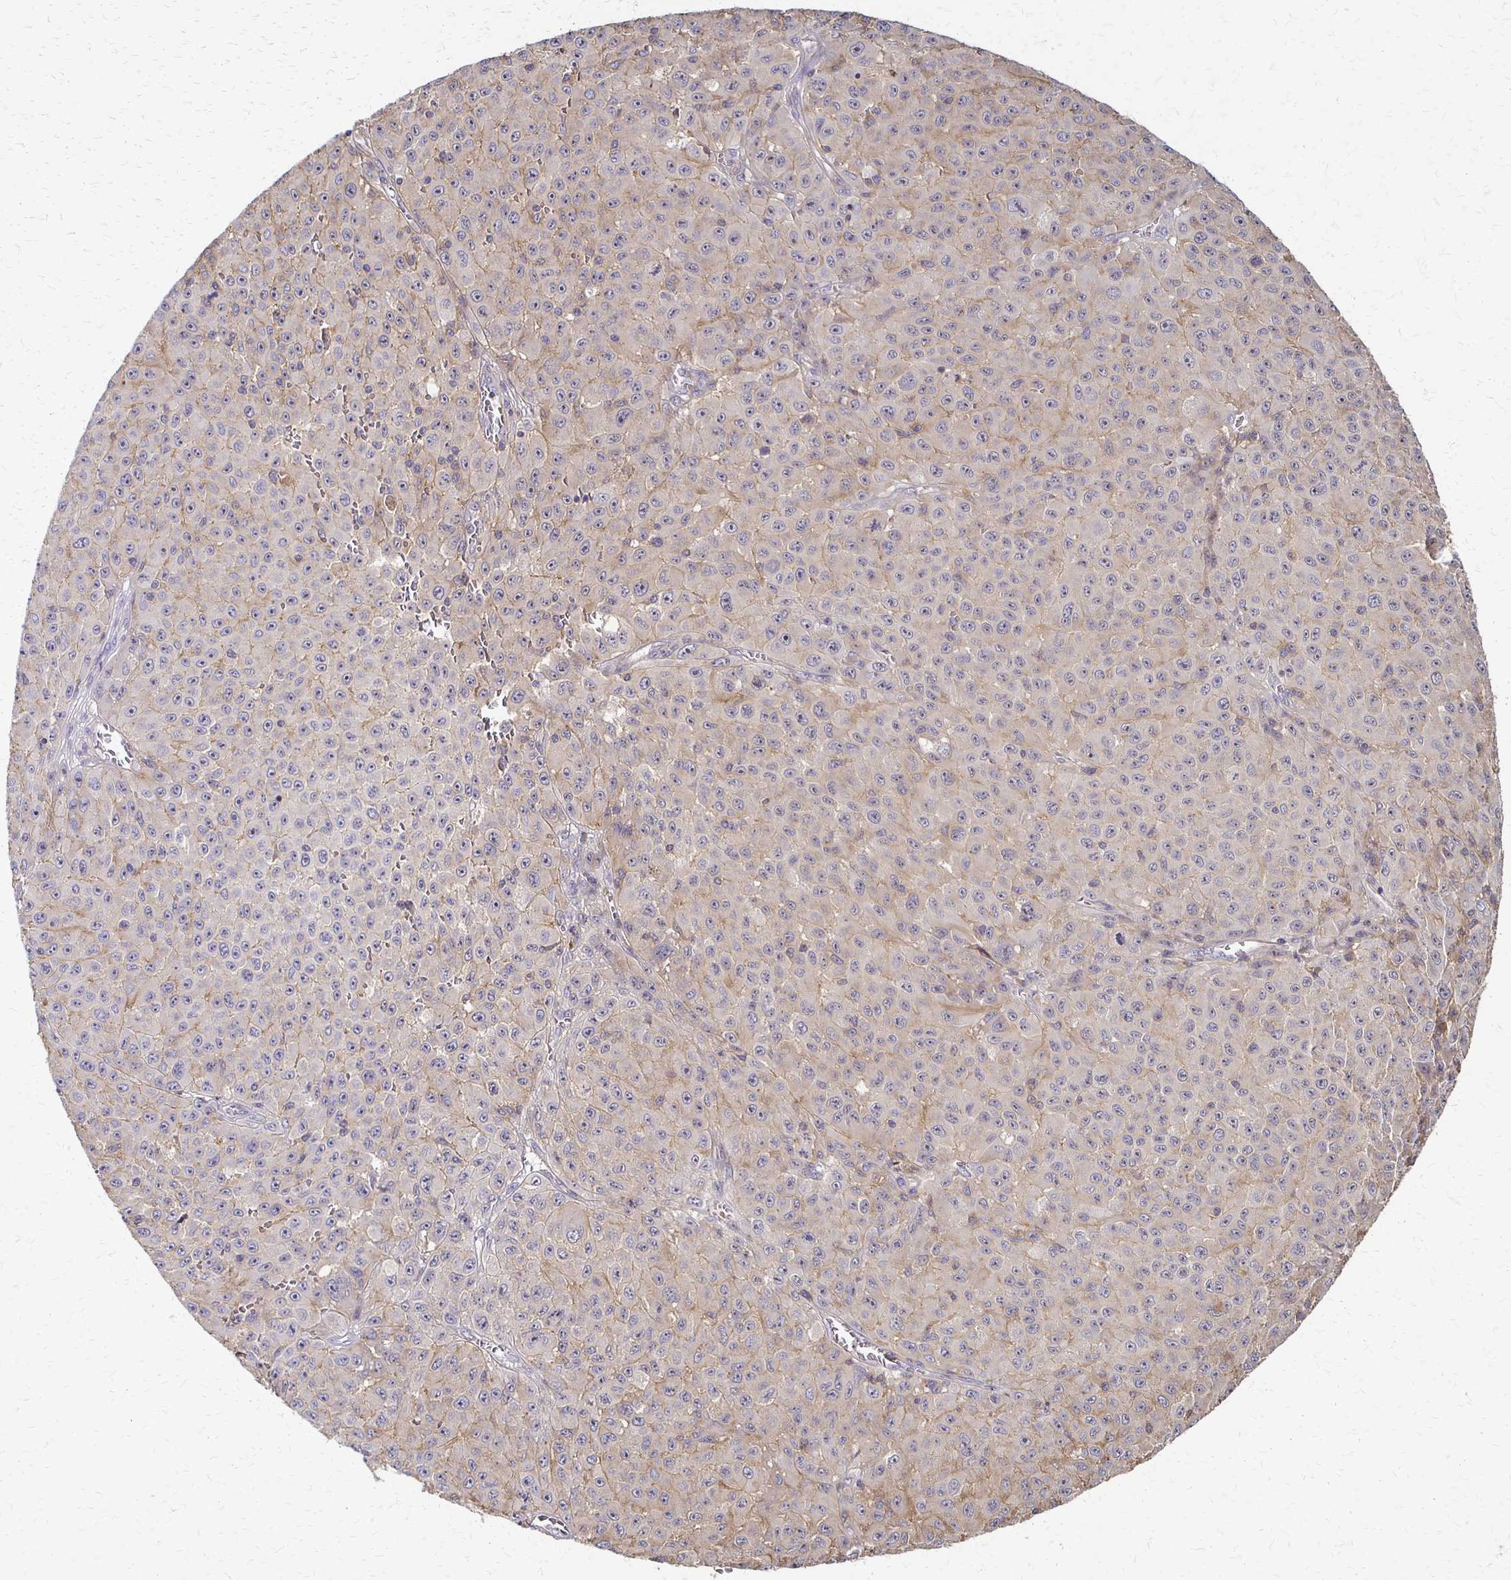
{"staining": {"intensity": "weak", "quantity": "<25%", "location": "cytoplasmic/membranous"}, "tissue": "melanoma", "cell_type": "Tumor cells", "image_type": "cancer", "snomed": [{"axis": "morphology", "description": "Malignant melanoma, NOS"}, {"axis": "topography", "description": "Skin"}], "caption": "This micrograph is of malignant melanoma stained with immunohistochemistry to label a protein in brown with the nuclei are counter-stained blue. There is no positivity in tumor cells.", "gene": "SLC9A9", "patient": {"sex": "male", "age": 73}}